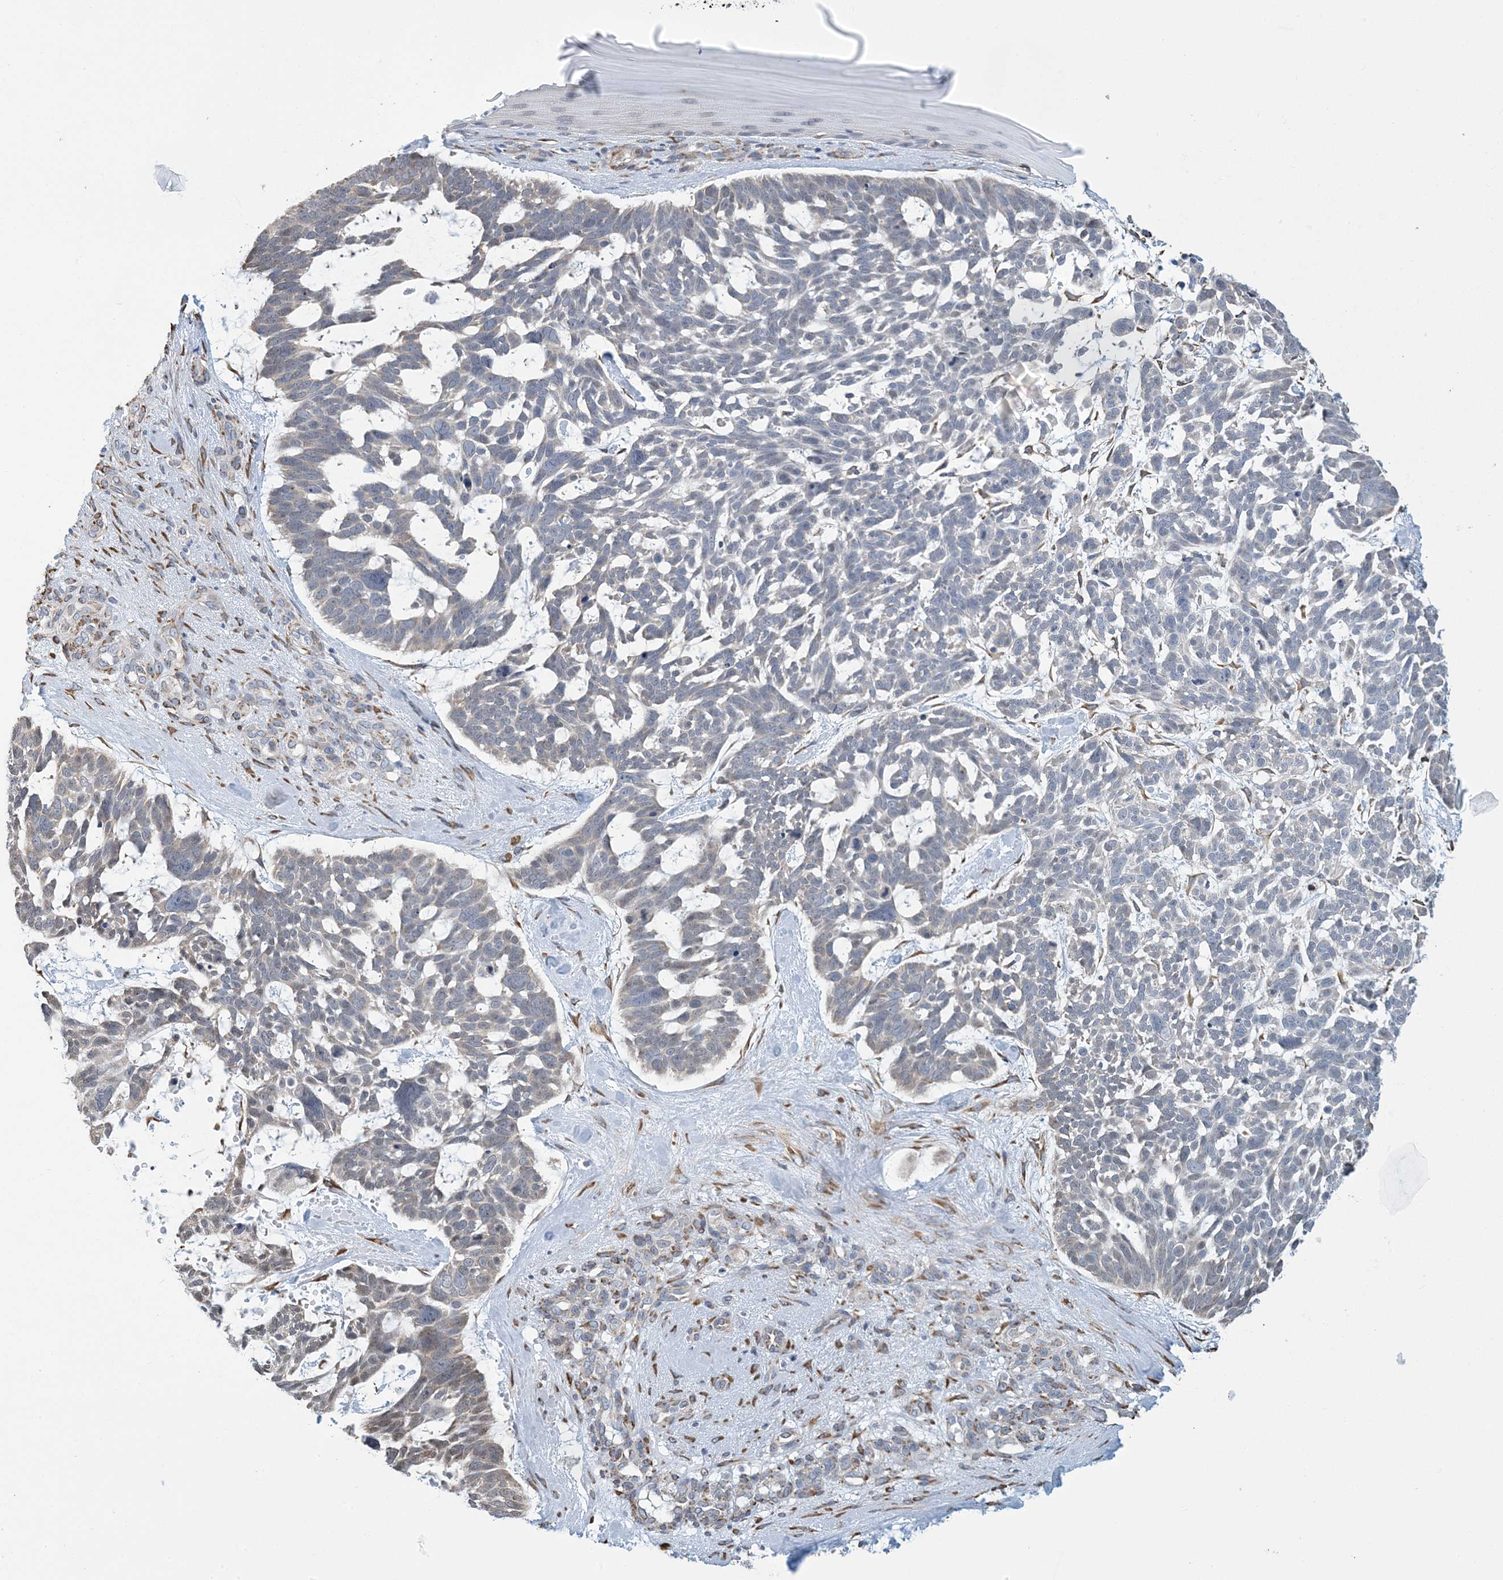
{"staining": {"intensity": "weak", "quantity": "<25%", "location": "cytoplasmic/membranous"}, "tissue": "skin cancer", "cell_type": "Tumor cells", "image_type": "cancer", "snomed": [{"axis": "morphology", "description": "Basal cell carcinoma"}, {"axis": "topography", "description": "Skin"}], "caption": "High magnification brightfield microscopy of basal cell carcinoma (skin) stained with DAB (3,3'-diaminobenzidine) (brown) and counterstained with hematoxylin (blue): tumor cells show no significant staining.", "gene": "CCDC14", "patient": {"sex": "male", "age": 88}}